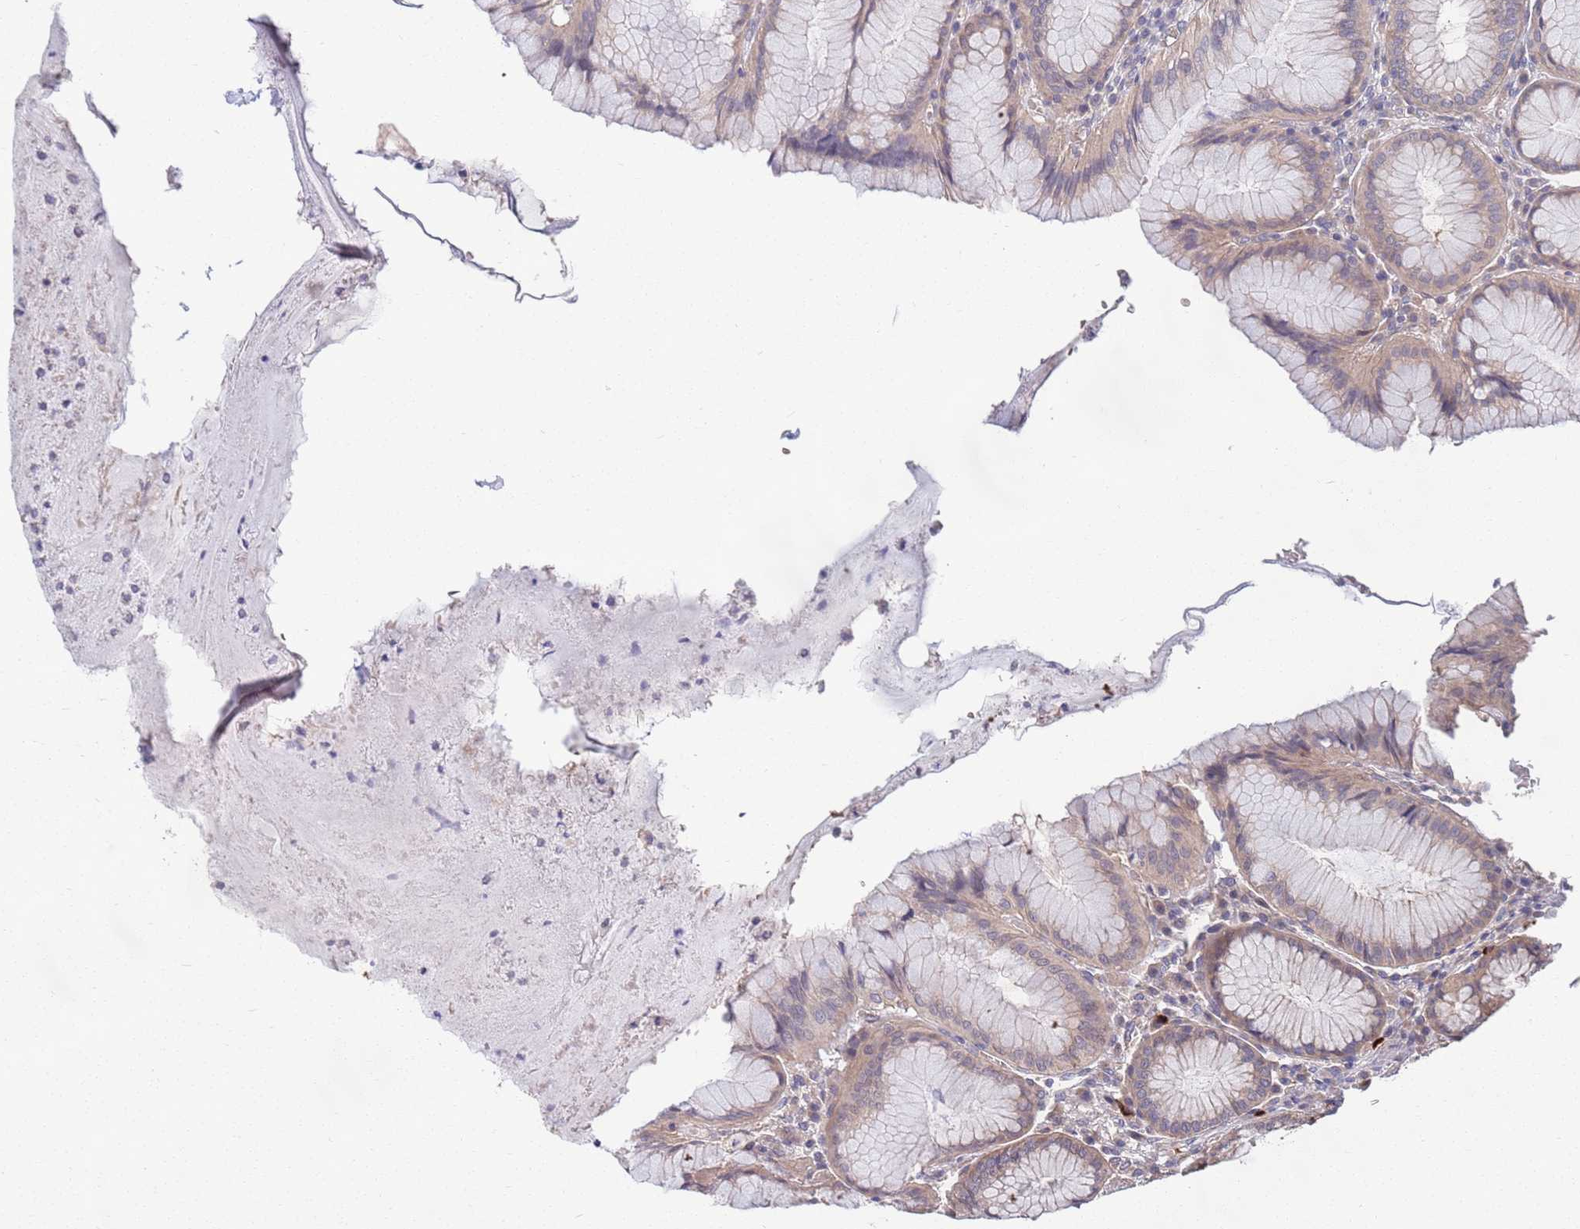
{"staining": {"intensity": "moderate", "quantity": ">75%", "location": "cytoplasmic/membranous"}, "tissue": "stomach", "cell_type": "Glandular cells", "image_type": "normal", "snomed": [{"axis": "morphology", "description": "Normal tissue, NOS"}, {"axis": "topography", "description": "Stomach"}], "caption": "This histopathology image displays IHC staining of normal stomach, with medium moderate cytoplasmic/membranous staining in about >75% of glandular cells.", "gene": "MARVELD2", "patient": {"sex": "male", "age": 55}}